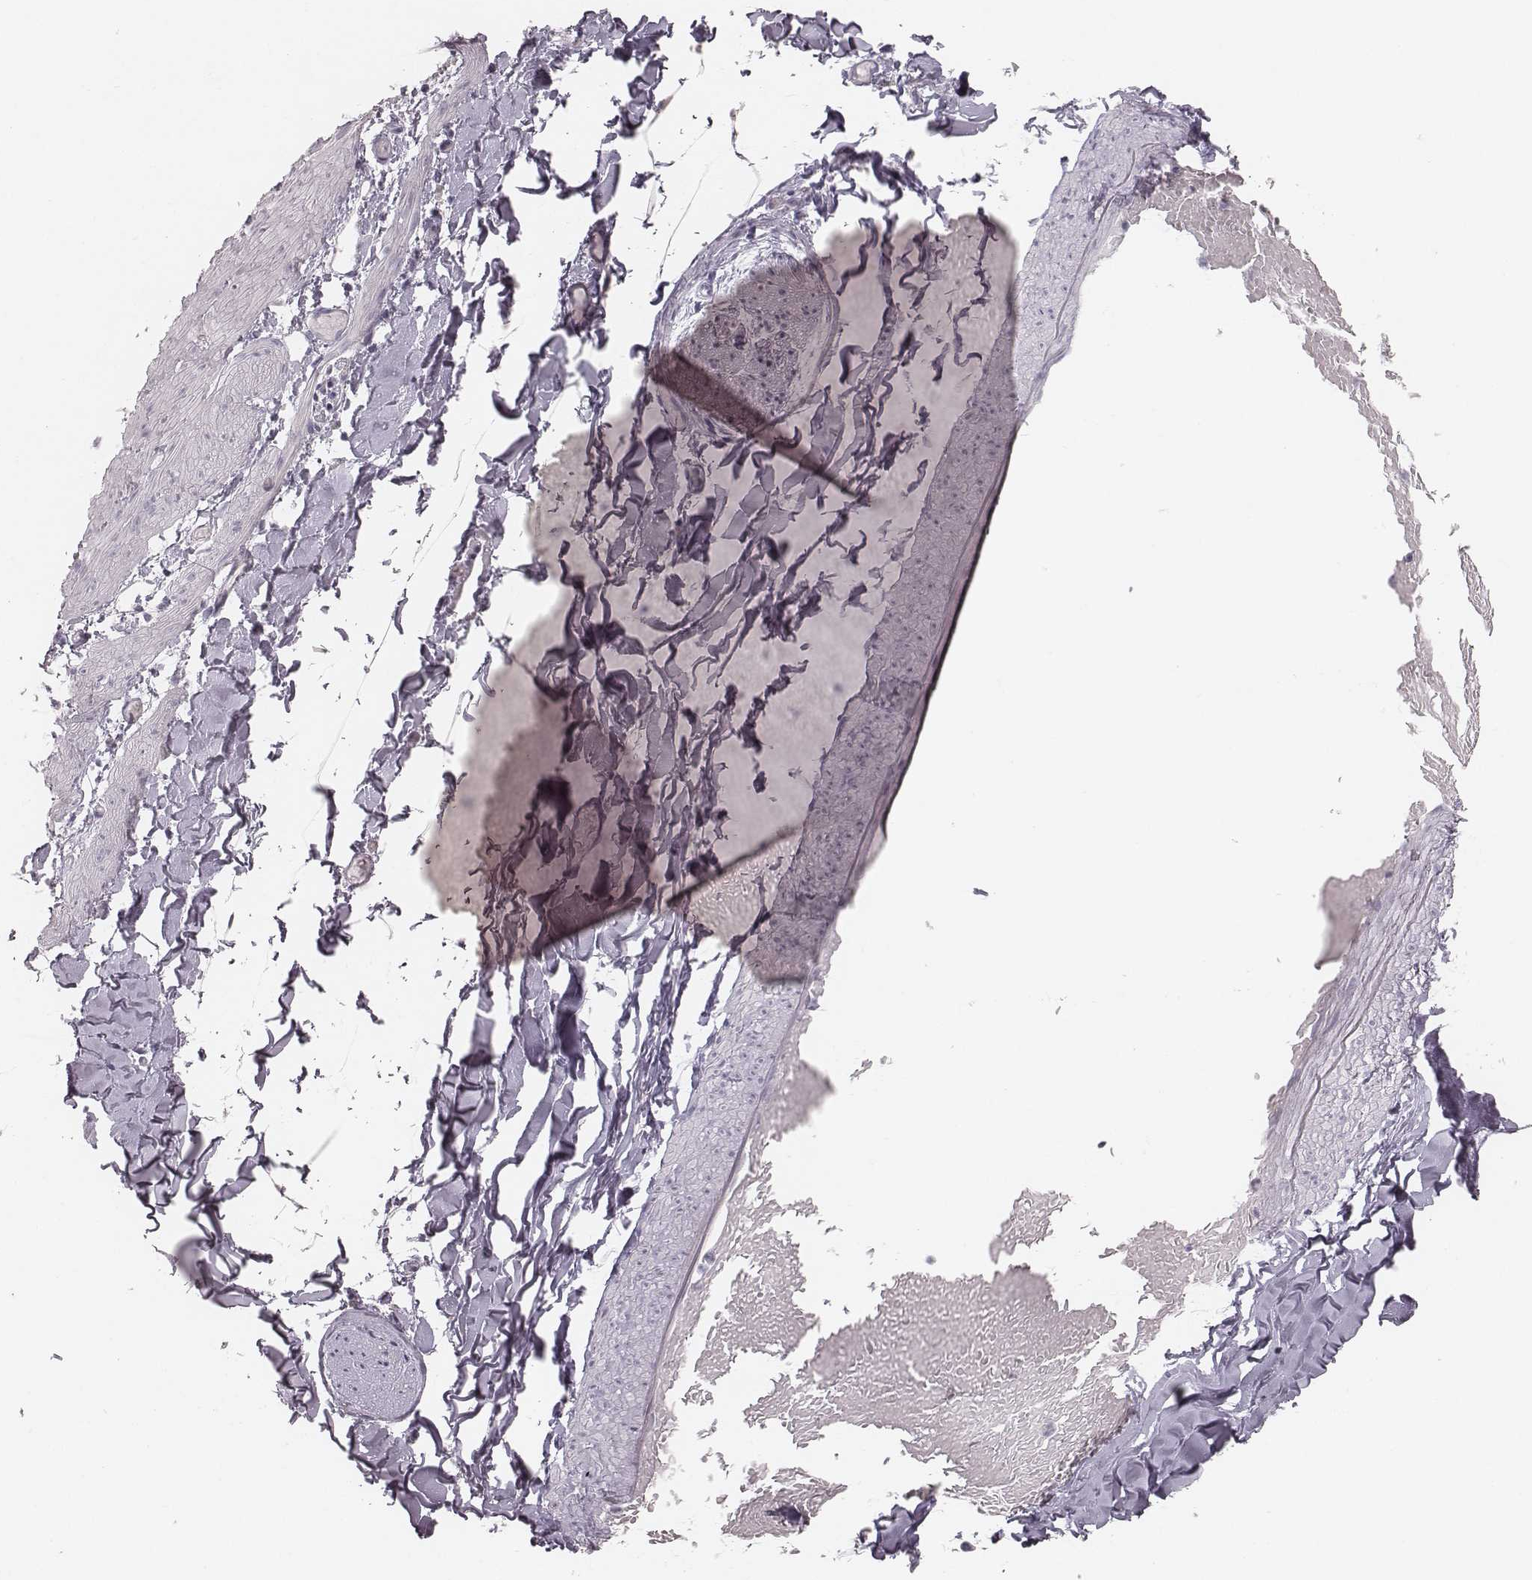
{"staining": {"intensity": "negative", "quantity": "none", "location": "none"}, "tissue": "adipose tissue", "cell_type": "Adipocytes", "image_type": "normal", "snomed": [{"axis": "morphology", "description": "Normal tissue, NOS"}, {"axis": "topography", "description": "Gallbladder"}, {"axis": "topography", "description": "Peripheral nerve tissue"}], "caption": "The image exhibits no staining of adipocytes in normal adipose tissue.", "gene": "SPA17", "patient": {"sex": "female", "age": 45}}